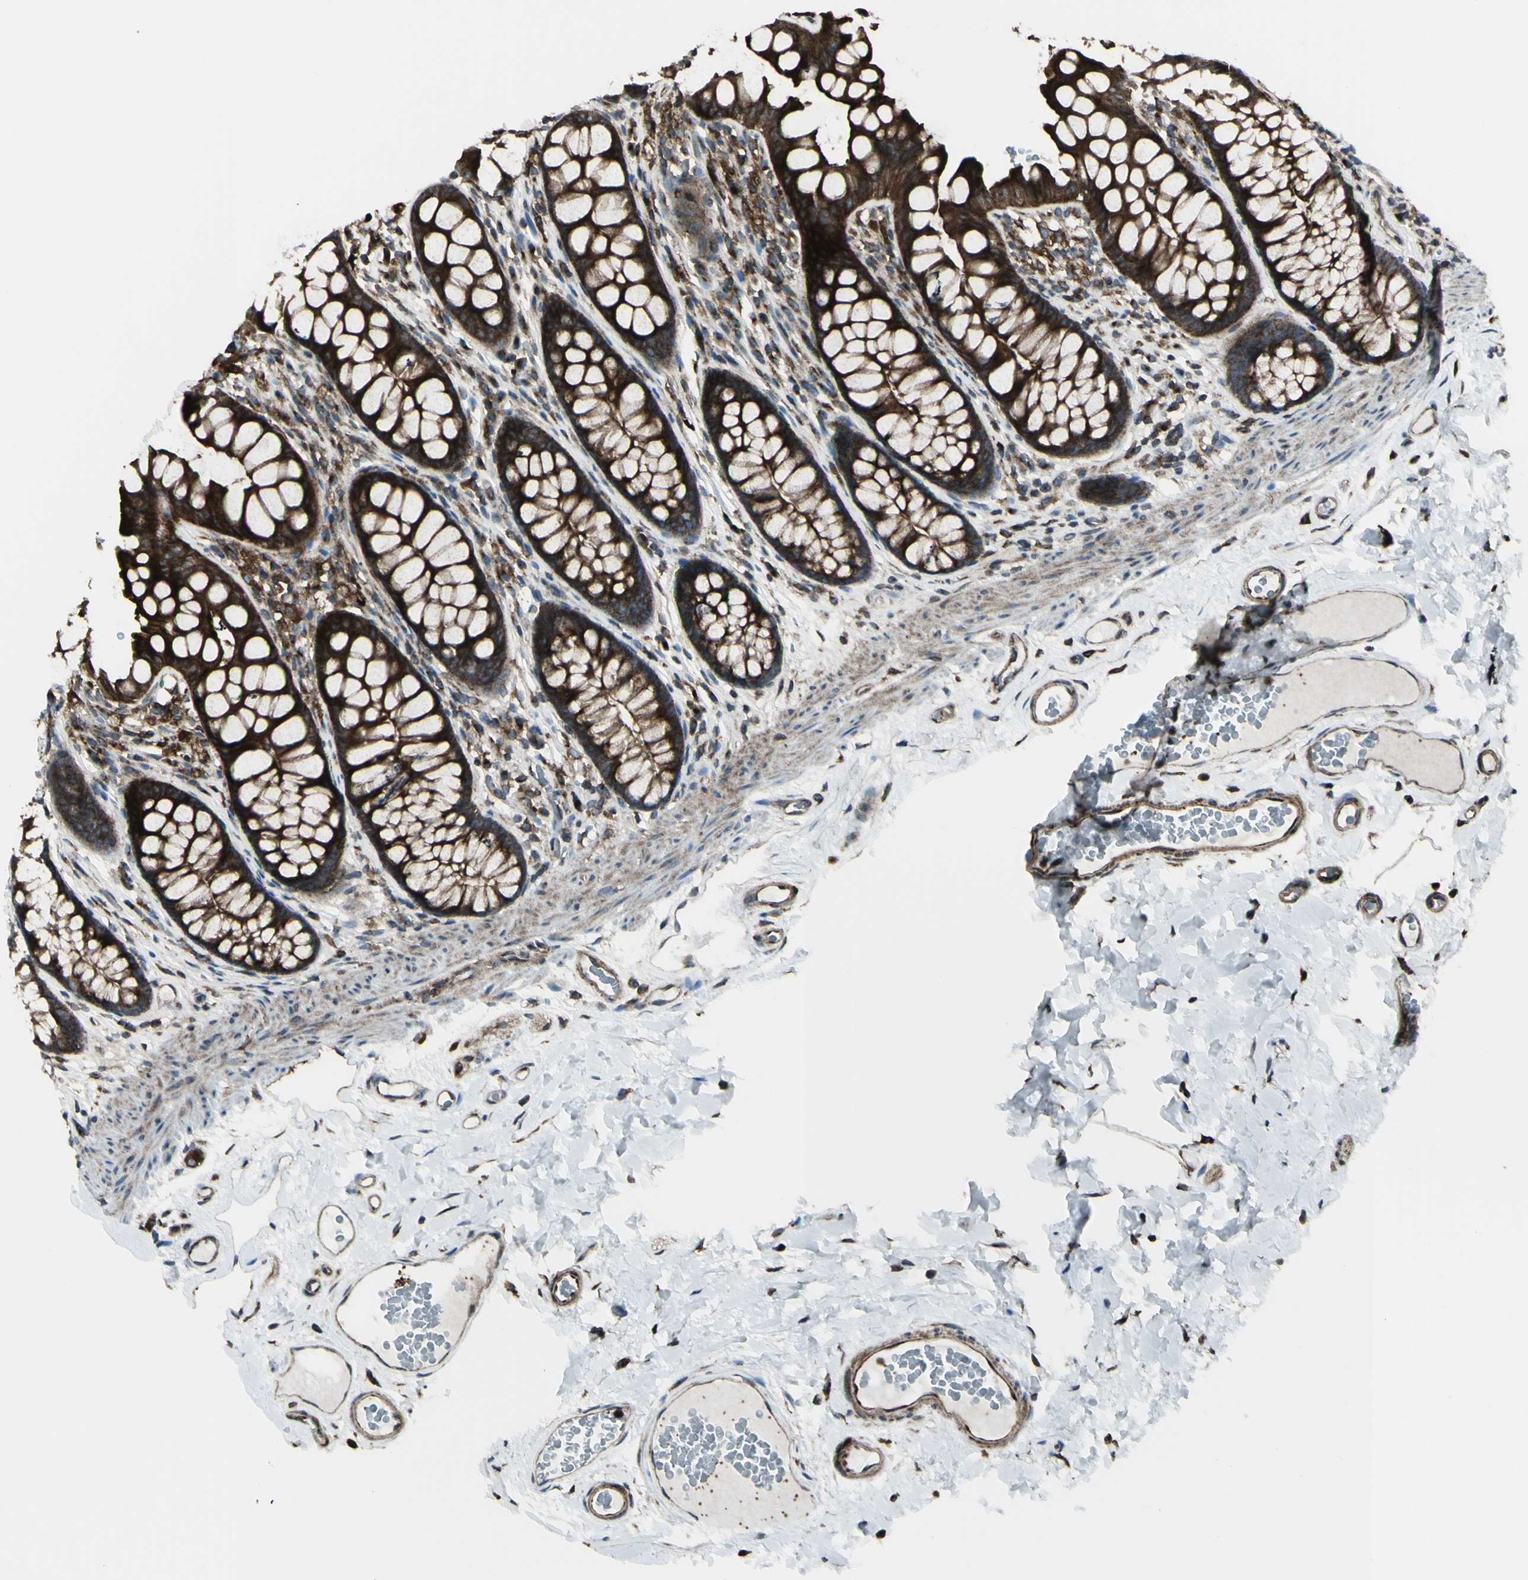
{"staining": {"intensity": "moderate", "quantity": "25%-75%", "location": "cytoplasmic/membranous"}, "tissue": "colon", "cell_type": "Endothelial cells", "image_type": "normal", "snomed": [{"axis": "morphology", "description": "Normal tissue, NOS"}, {"axis": "topography", "description": "Colon"}], "caption": "Endothelial cells show medium levels of moderate cytoplasmic/membranous staining in approximately 25%-75% of cells in benign human colon. (DAB IHC, brown staining for protein, blue staining for nuclei).", "gene": "NAPA", "patient": {"sex": "female", "age": 55}}